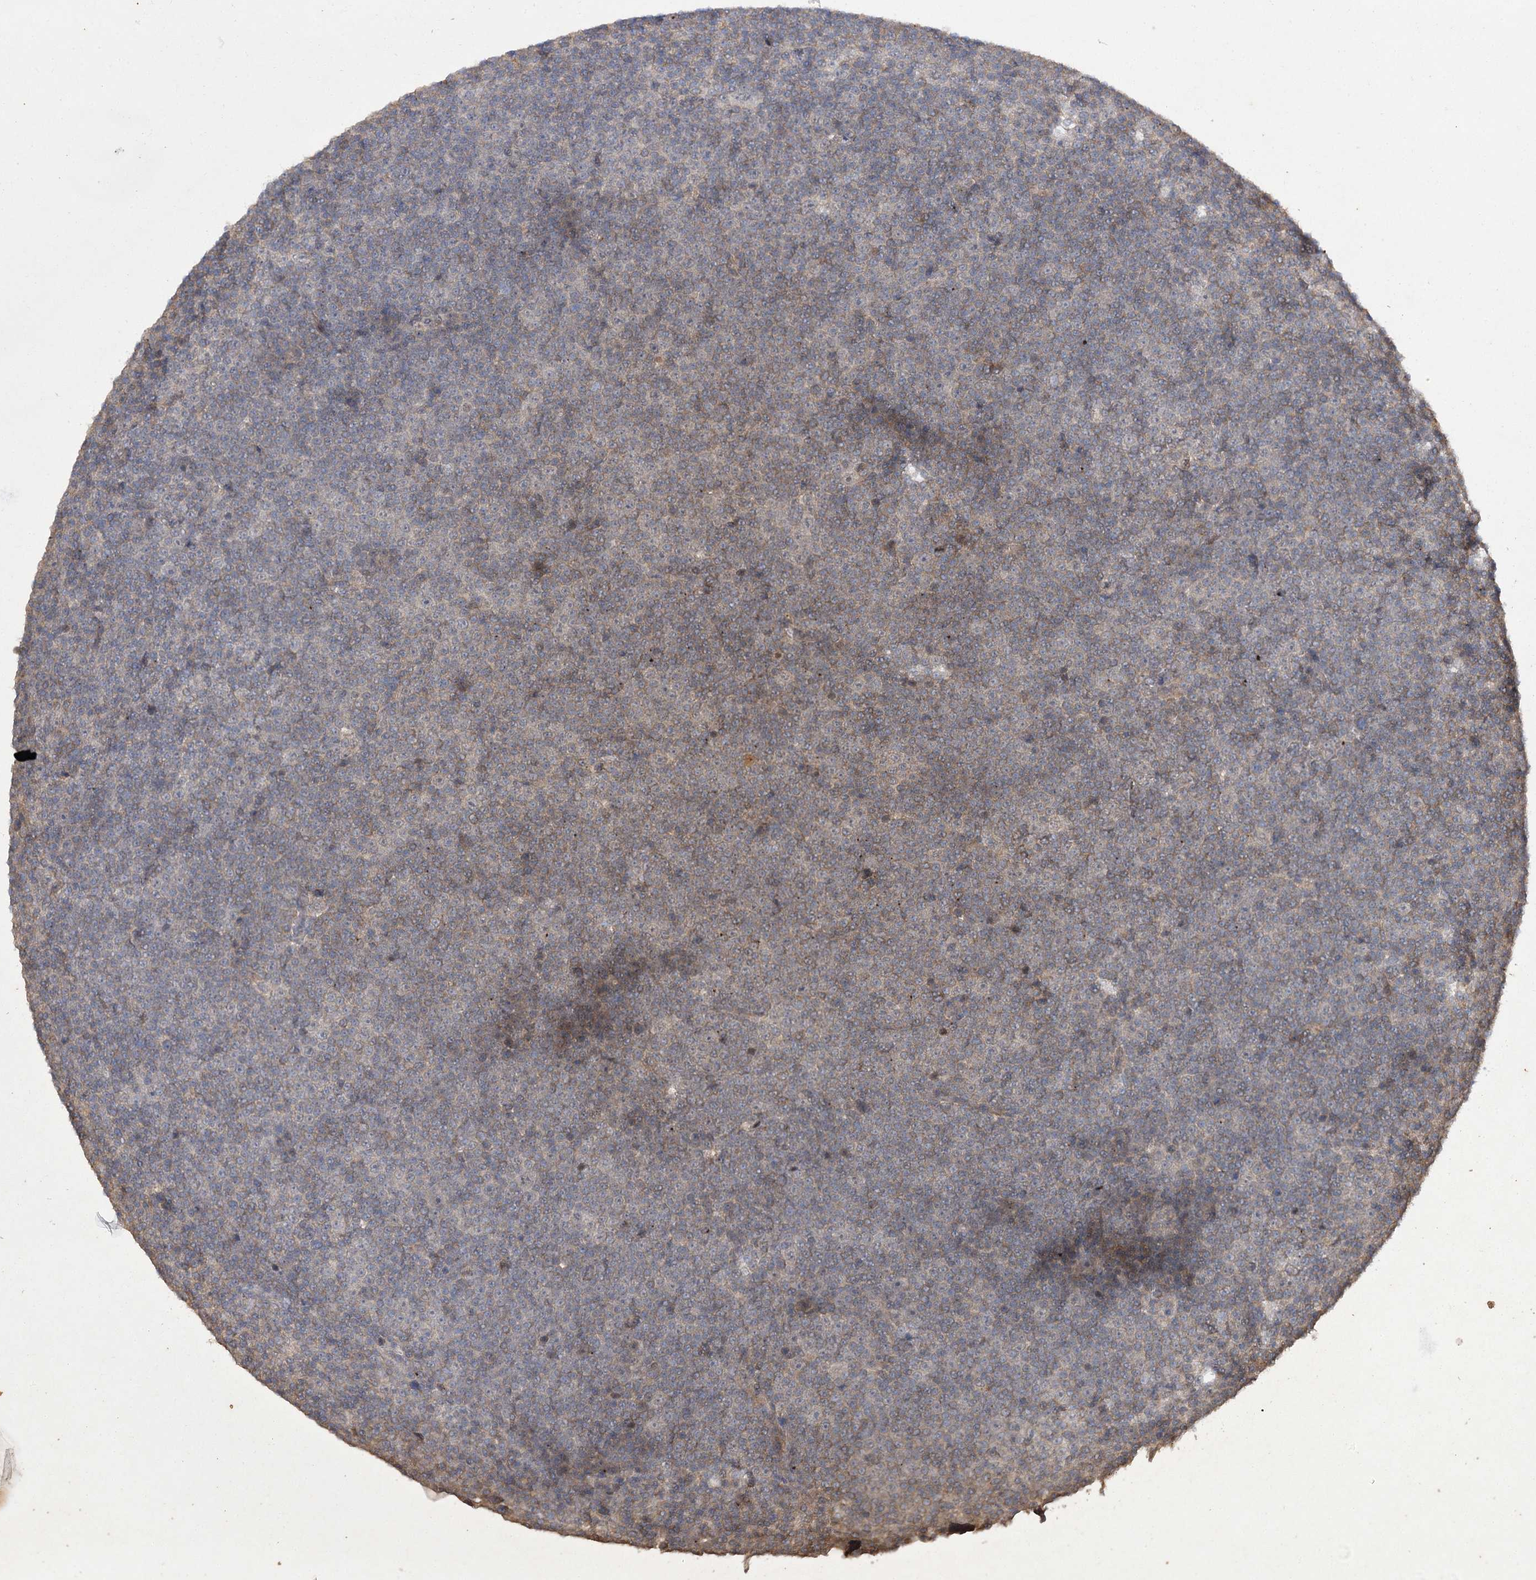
{"staining": {"intensity": "weak", "quantity": "25%-75%", "location": "cytoplasmic/membranous"}, "tissue": "lymphoma", "cell_type": "Tumor cells", "image_type": "cancer", "snomed": [{"axis": "morphology", "description": "Malignant lymphoma, non-Hodgkin's type, Low grade"}, {"axis": "topography", "description": "Lymph node"}], "caption": "Tumor cells reveal low levels of weak cytoplasmic/membranous staining in approximately 25%-75% of cells in low-grade malignant lymphoma, non-Hodgkin's type. The protein is shown in brown color, while the nuclei are stained blue.", "gene": "BCR", "patient": {"sex": "female", "age": 67}}